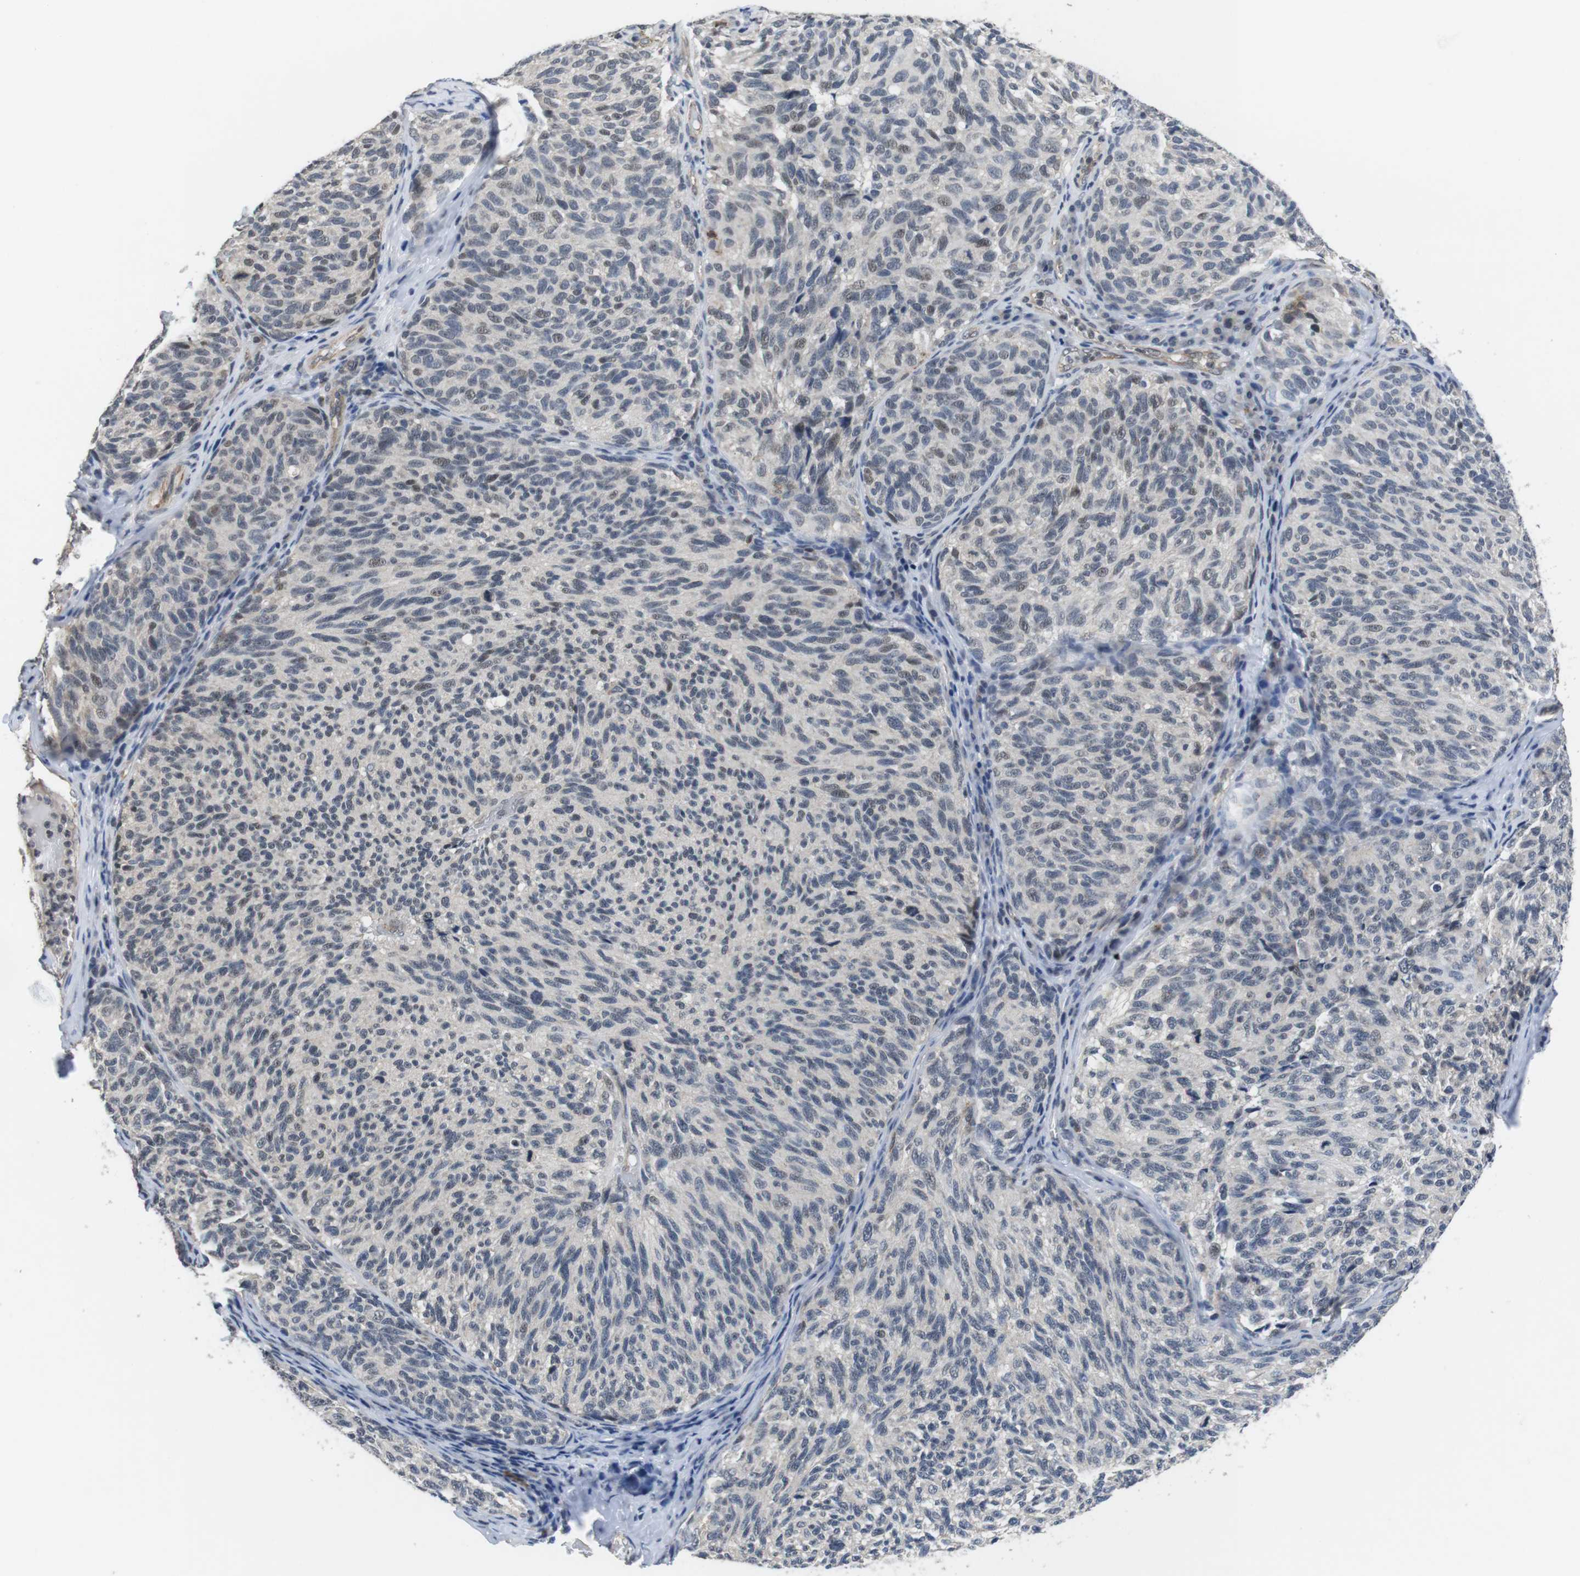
{"staining": {"intensity": "negative", "quantity": "none", "location": "none"}, "tissue": "melanoma", "cell_type": "Tumor cells", "image_type": "cancer", "snomed": [{"axis": "morphology", "description": "Malignant melanoma, NOS"}, {"axis": "topography", "description": "Skin"}], "caption": "Tumor cells show no significant protein expression in malignant melanoma. (DAB IHC with hematoxylin counter stain).", "gene": "NECTIN1", "patient": {"sex": "female", "age": 73}}